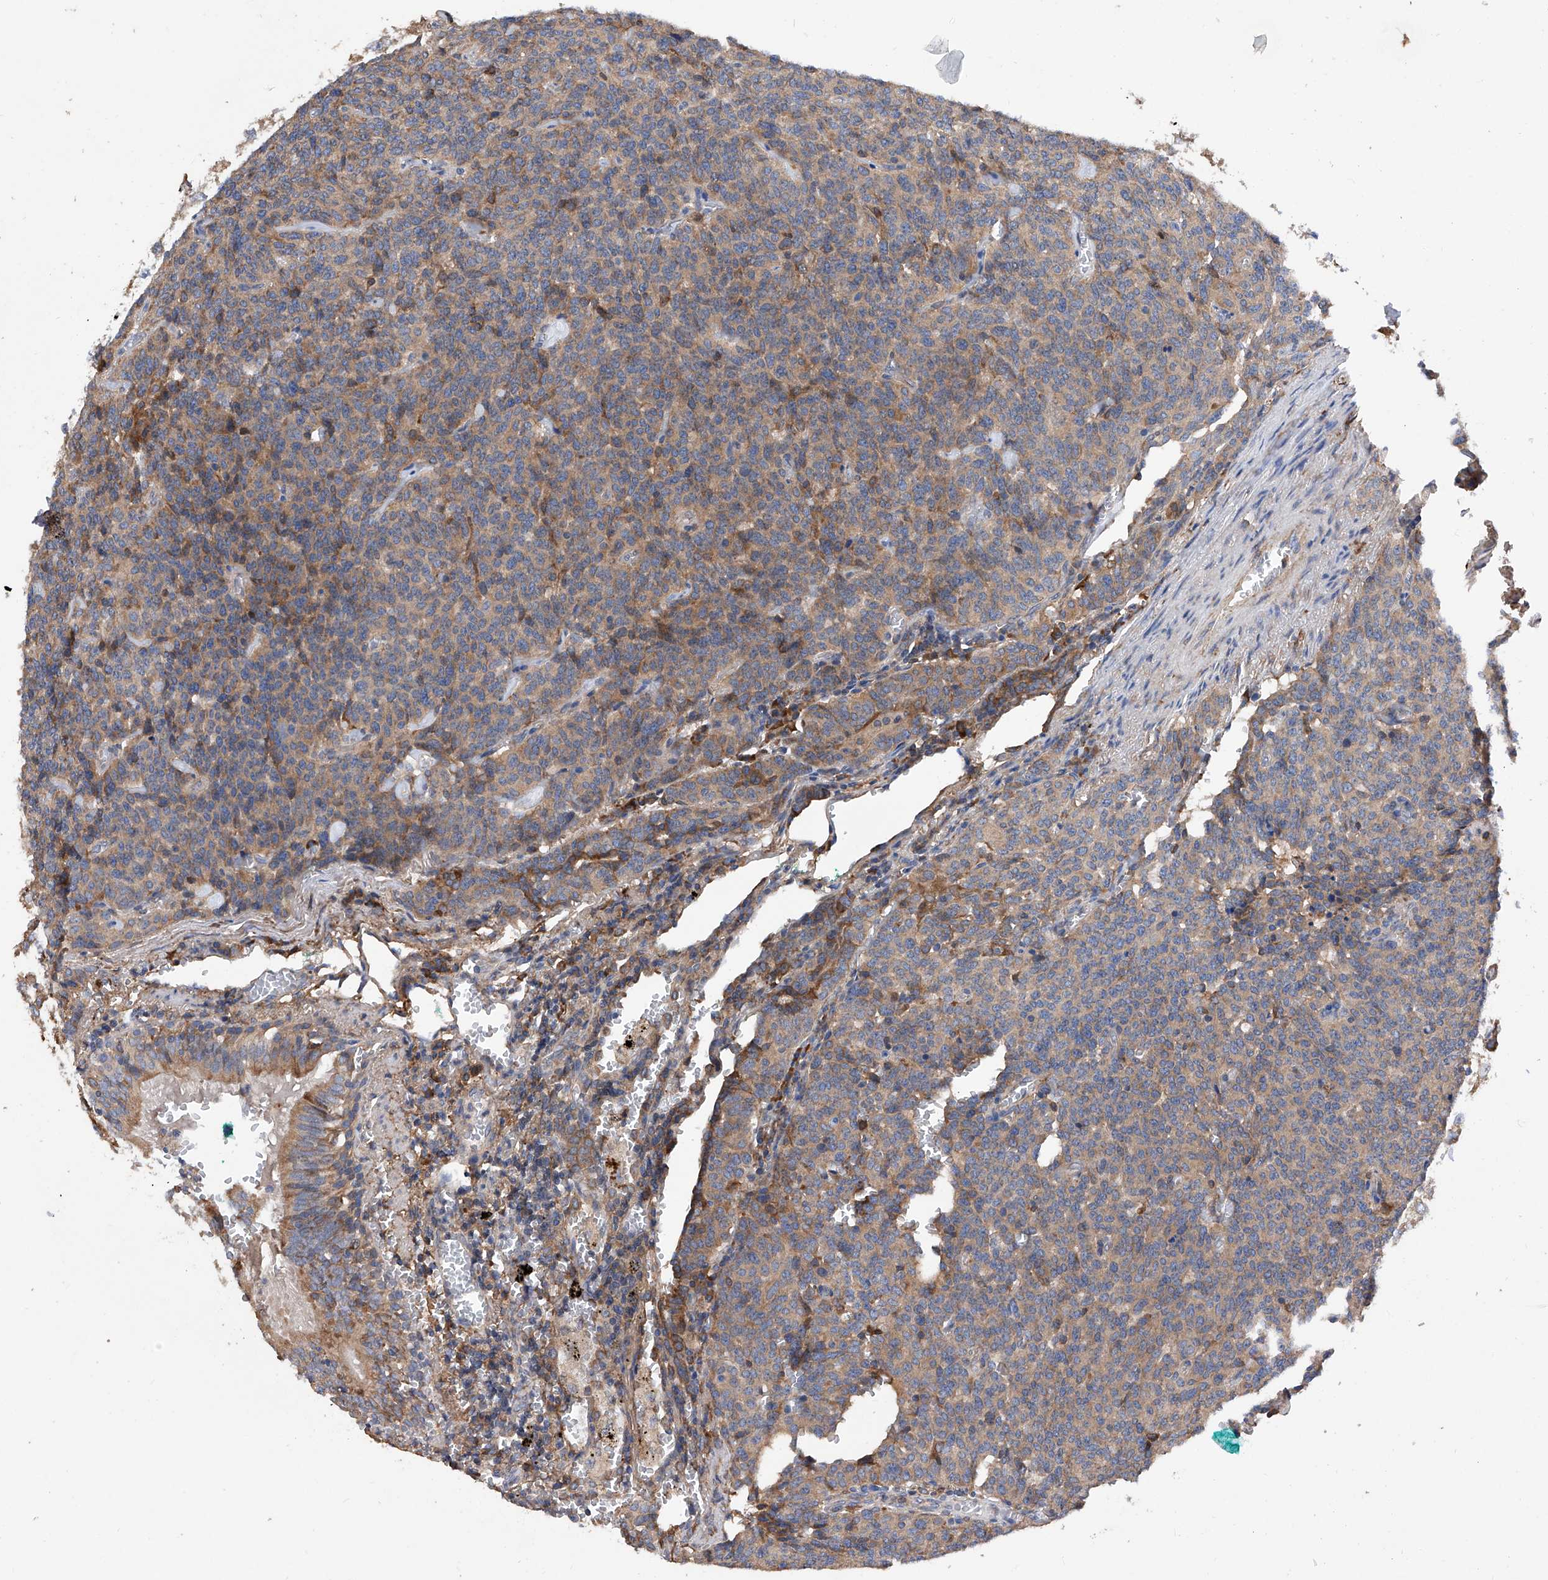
{"staining": {"intensity": "weak", "quantity": ">75%", "location": "cytoplasmic/membranous"}, "tissue": "carcinoid", "cell_type": "Tumor cells", "image_type": "cancer", "snomed": [{"axis": "morphology", "description": "Carcinoid, malignant, NOS"}, {"axis": "topography", "description": "Lung"}], "caption": "Immunohistochemical staining of carcinoid (malignant) reveals weak cytoplasmic/membranous protein positivity in about >75% of tumor cells.", "gene": "INPP5B", "patient": {"sex": "female", "age": 46}}